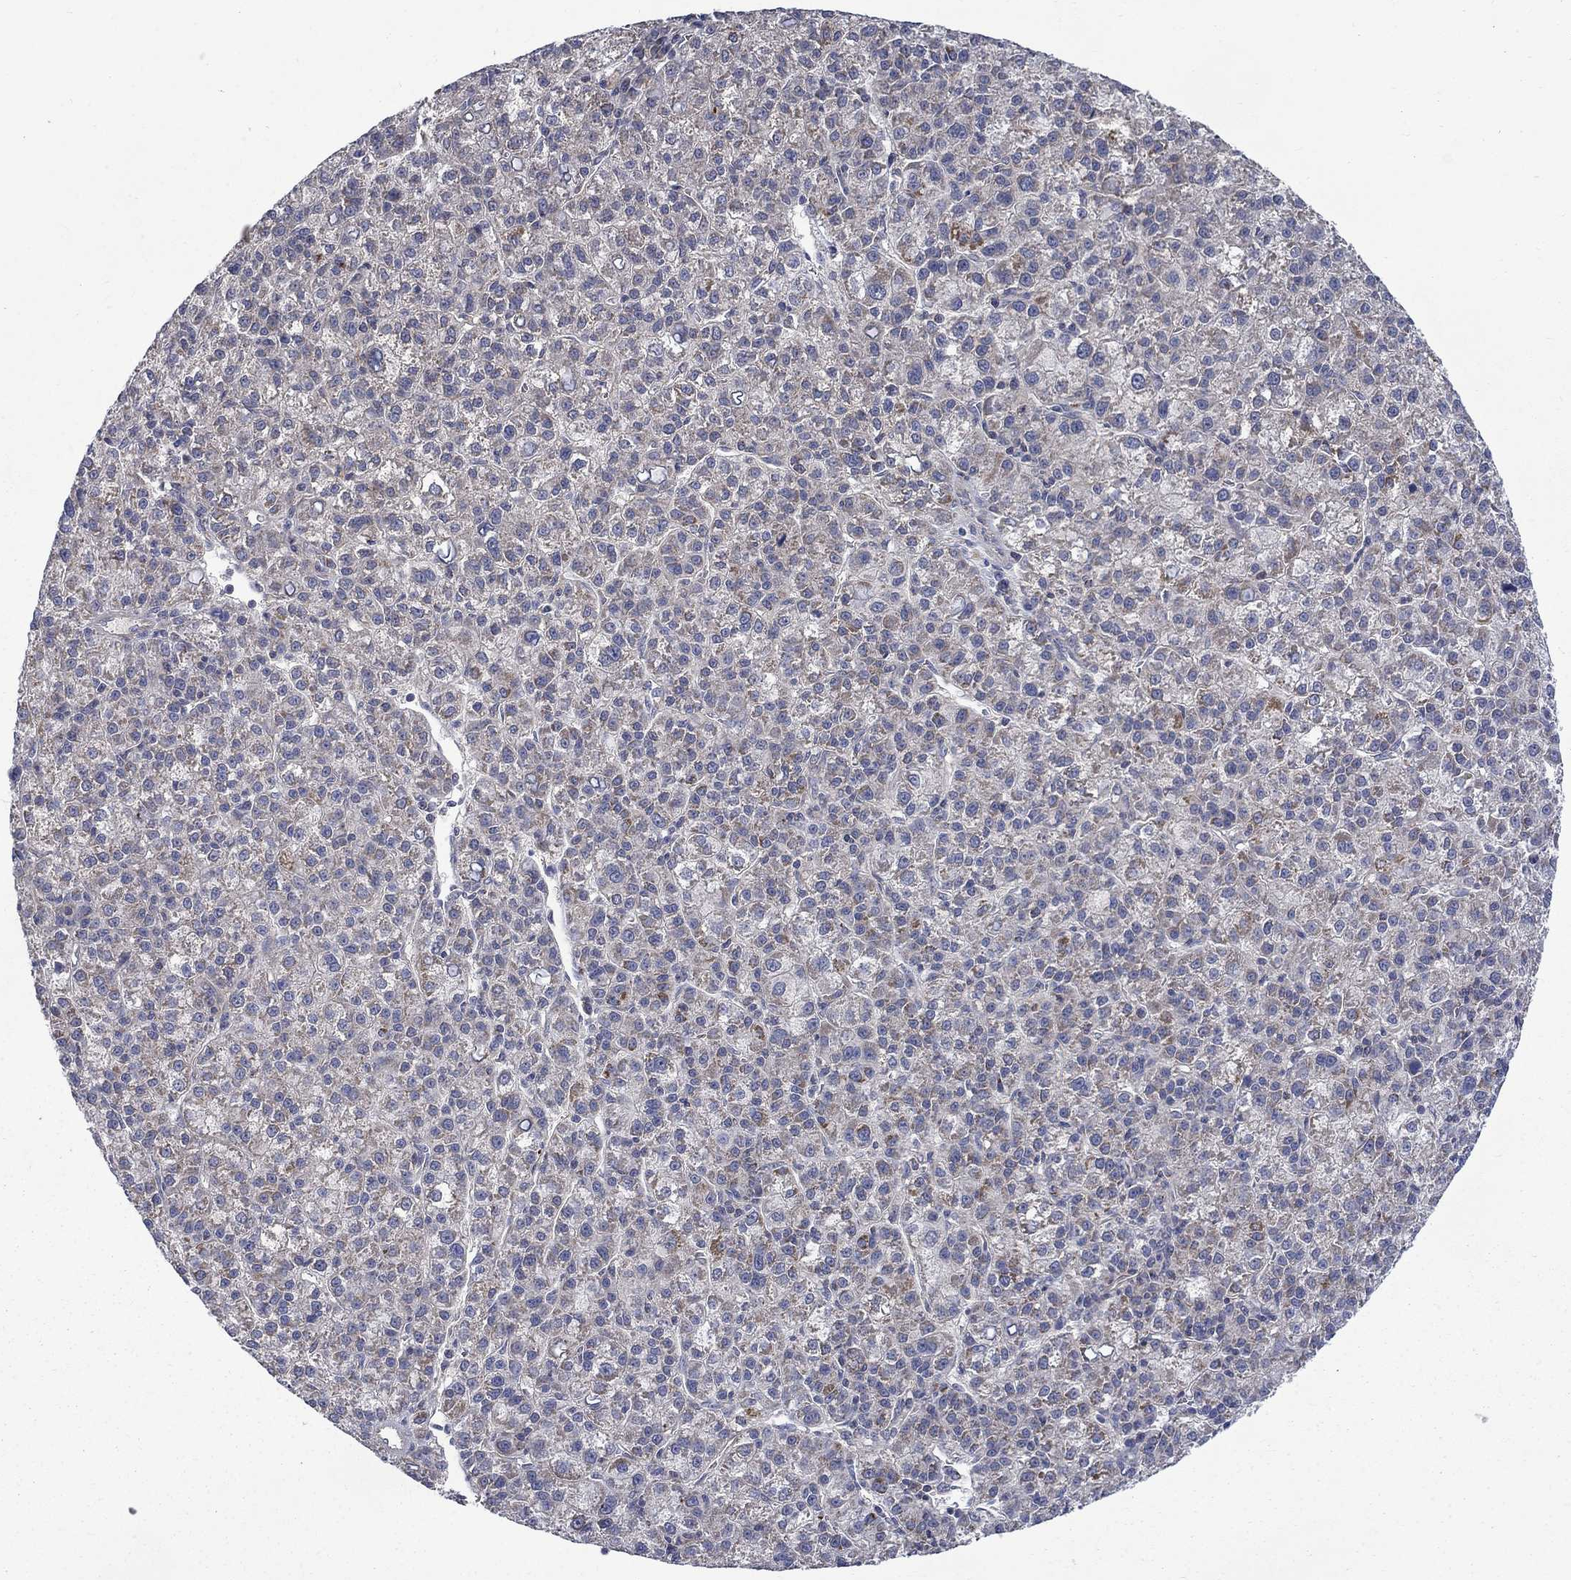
{"staining": {"intensity": "moderate", "quantity": "<25%", "location": "cytoplasmic/membranous"}, "tissue": "liver cancer", "cell_type": "Tumor cells", "image_type": "cancer", "snomed": [{"axis": "morphology", "description": "Carcinoma, Hepatocellular, NOS"}, {"axis": "topography", "description": "Liver"}], "caption": "Human liver cancer (hepatocellular carcinoma) stained with a brown dye displays moderate cytoplasmic/membranous positive expression in approximately <25% of tumor cells.", "gene": "HSPA12A", "patient": {"sex": "female", "age": 60}}